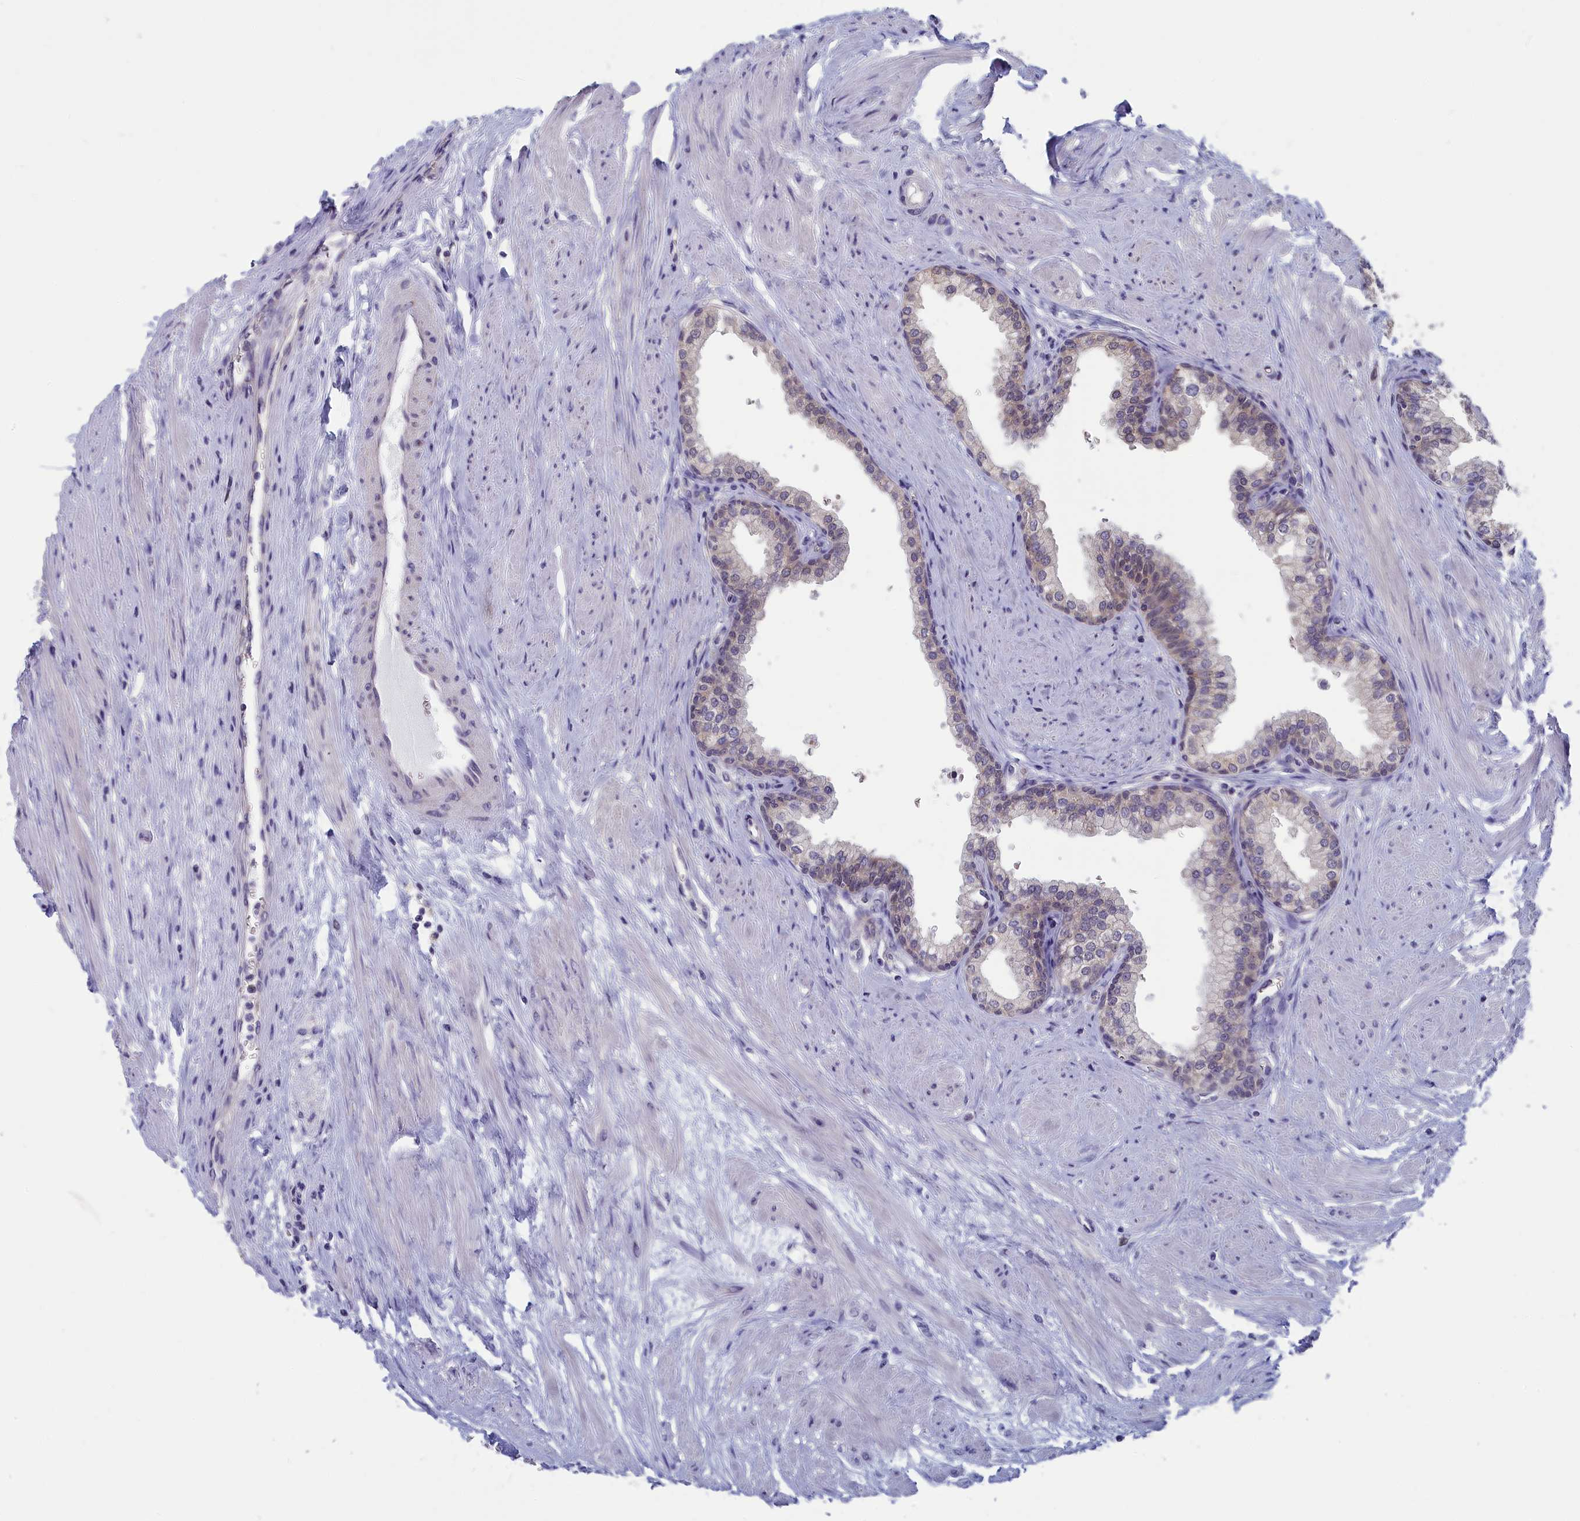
{"staining": {"intensity": "moderate", "quantity": "25%-75%", "location": "cytoplasmic/membranous,nuclear"}, "tissue": "prostate", "cell_type": "Glandular cells", "image_type": "normal", "snomed": [{"axis": "morphology", "description": "Normal tissue, NOS"}, {"axis": "morphology", "description": "Urothelial carcinoma, Low grade"}, {"axis": "topography", "description": "Urinary bladder"}, {"axis": "topography", "description": "Prostate"}], "caption": "This micrograph reveals IHC staining of unremarkable human prostate, with medium moderate cytoplasmic/membranous,nuclear expression in about 25%-75% of glandular cells.", "gene": "MRI1", "patient": {"sex": "male", "age": 60}}